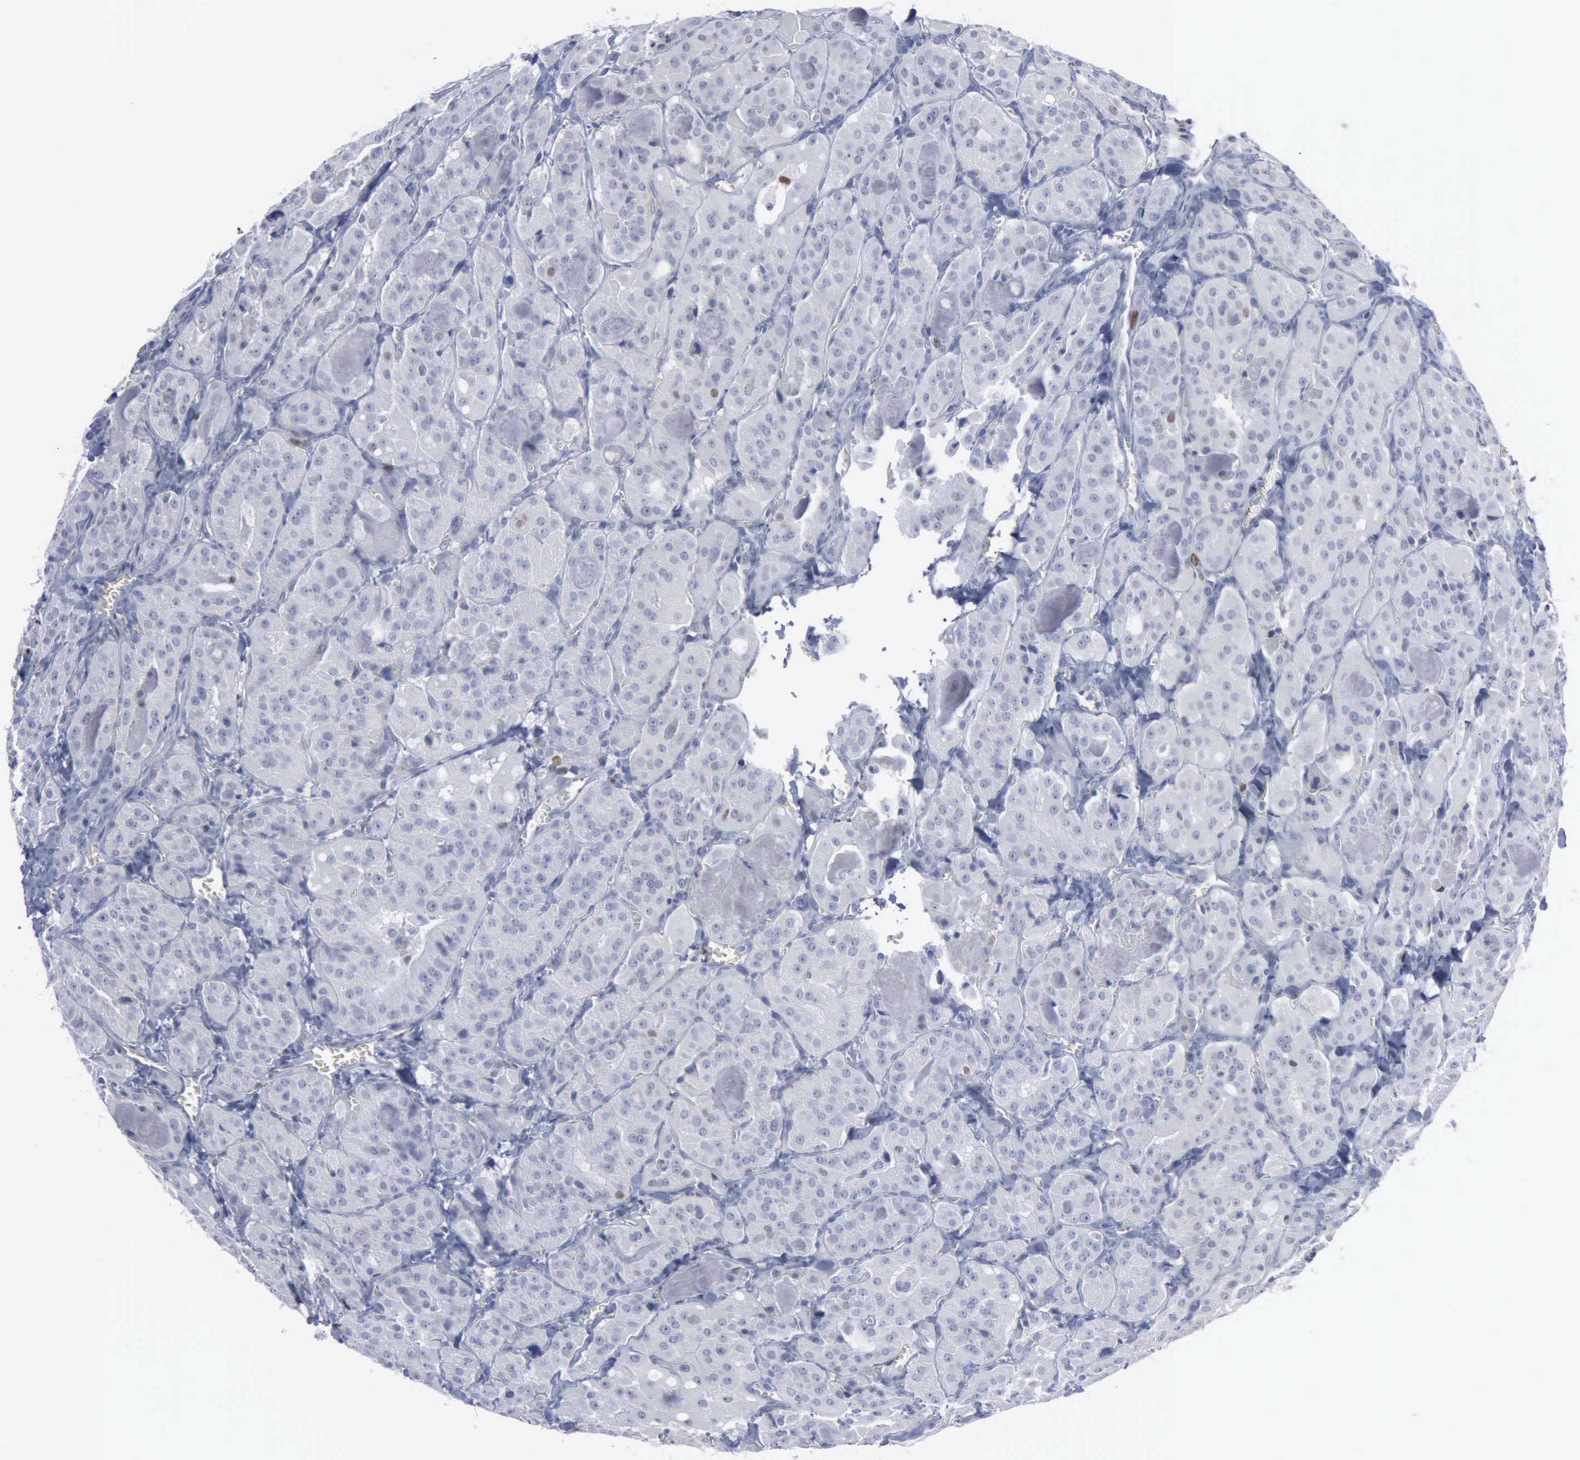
{"staining": {"intensity": "negative", "quantity": "none", "location": "none"}, "tissue": "thyroid cancer", "cell_type": "Tumor cells", "image_type": "cancer", "snomed": [{"axis": "morphology", "description": "Carcinoma, NOS"}, {"axis": "topography", "description": "Thyroid gland"}], "caption": "This is a photomicrograph of immunohistochemistry staining of carcinoma (thyroid), which shows no positivity in tumor cells. Brightfield microscopy of immunohistochemistry (IHC) stained with DAB (3,3'-diaminobenzidine) (brown) and hematoxylin (blue), captured at high magnification.", "gene": "MCM5", "patient": {"sex": "male", "age": 76}}